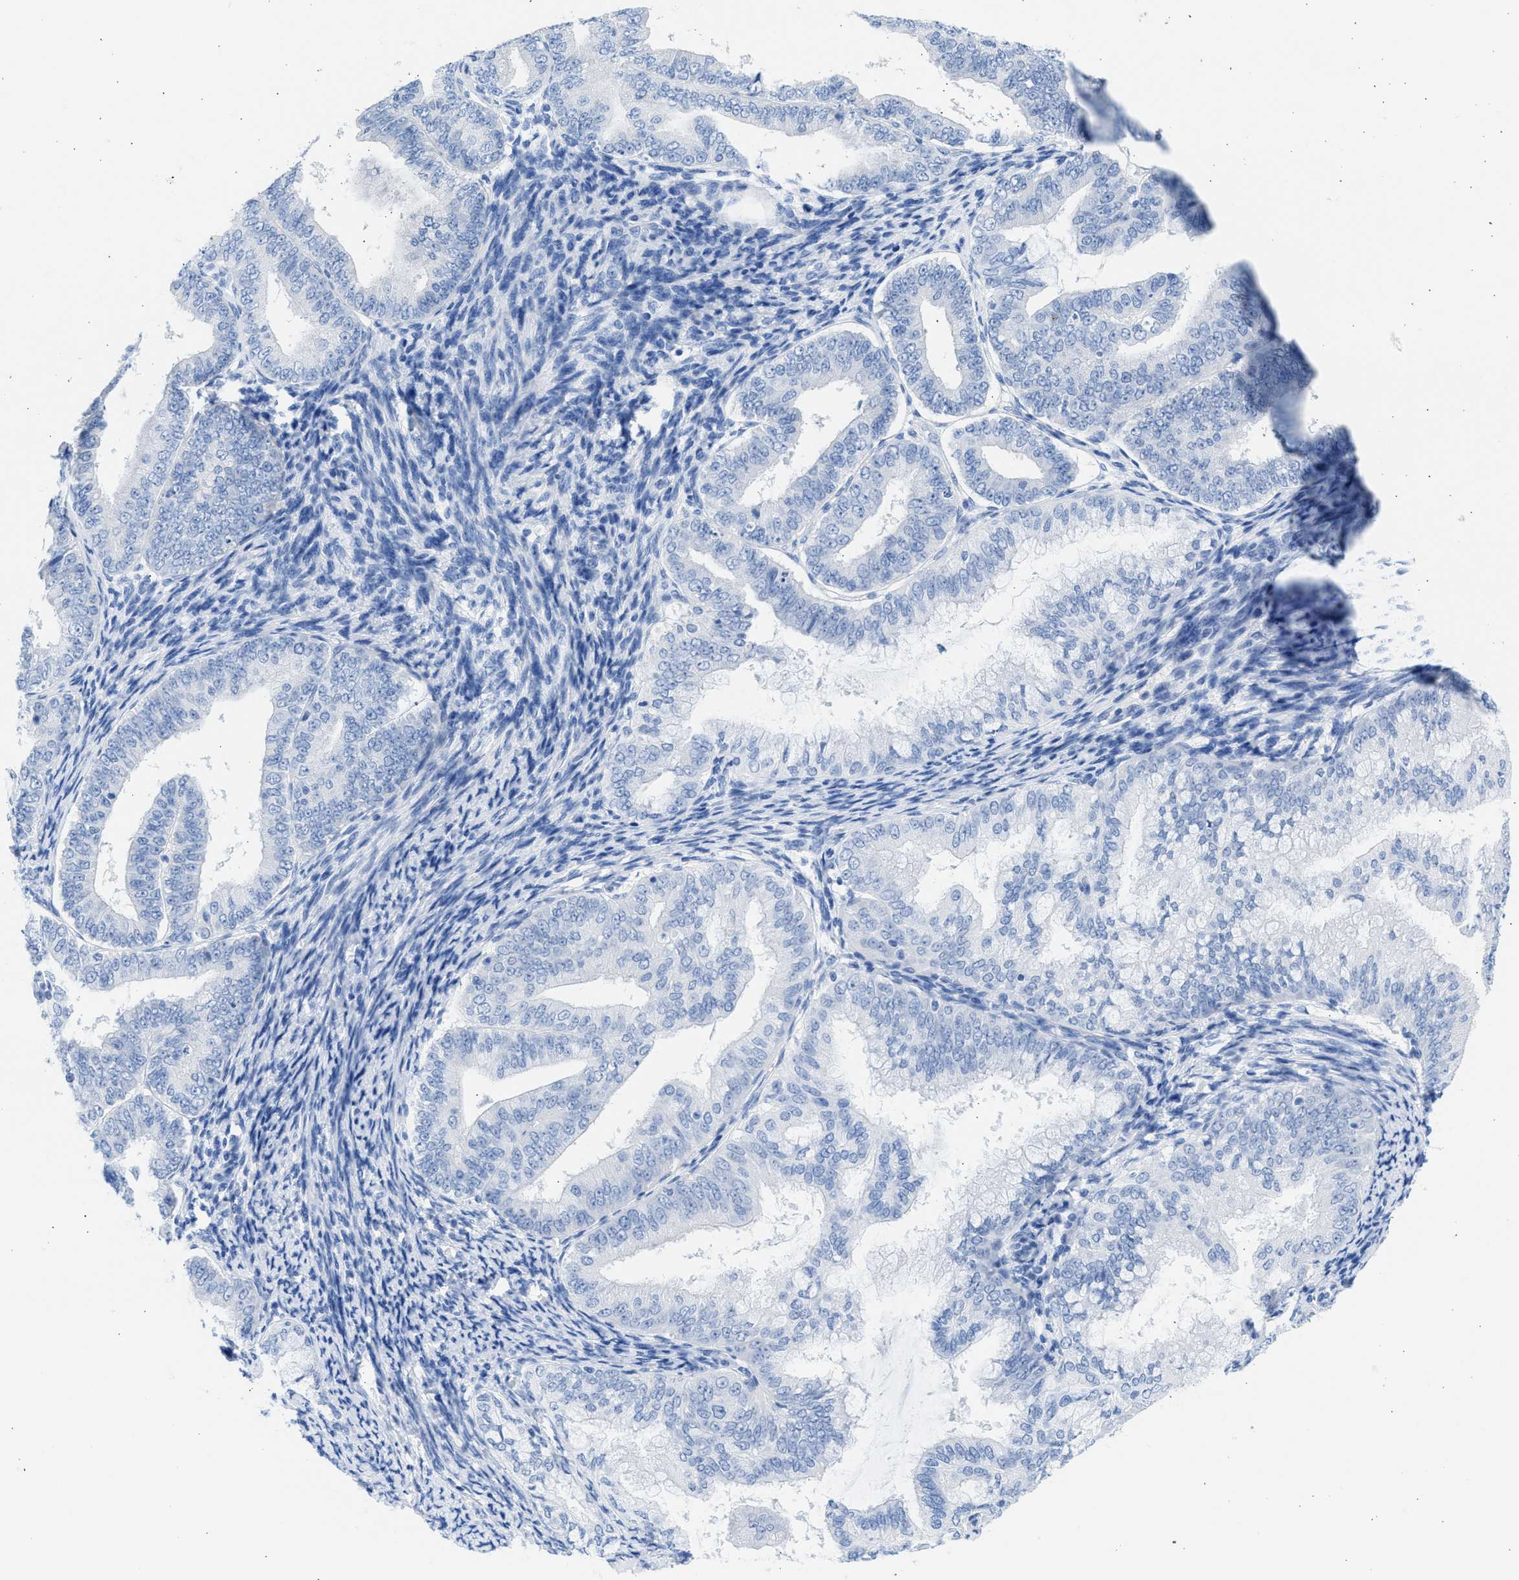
{"staining": {"intensity": "negative", "quantity": "none", "location": "none"}, "tissue": "endometrial cancer", "cell_type": "Tumor cells", "image_type": "cancer", "snomed": [{"axis": "morphology", "description": "Adenocarcinoma, NOS"}, {"axis": "topography", "description": "Endometrium"}], "caption": "DAB (3,3'-diaminobenzidine) immunohistochemical staining of human adenocarcinoma (endometrial) shows no significant positivity in tumor cells.", "gene": "SPATA3", "patient": {"sex": "female", "age": 63}}